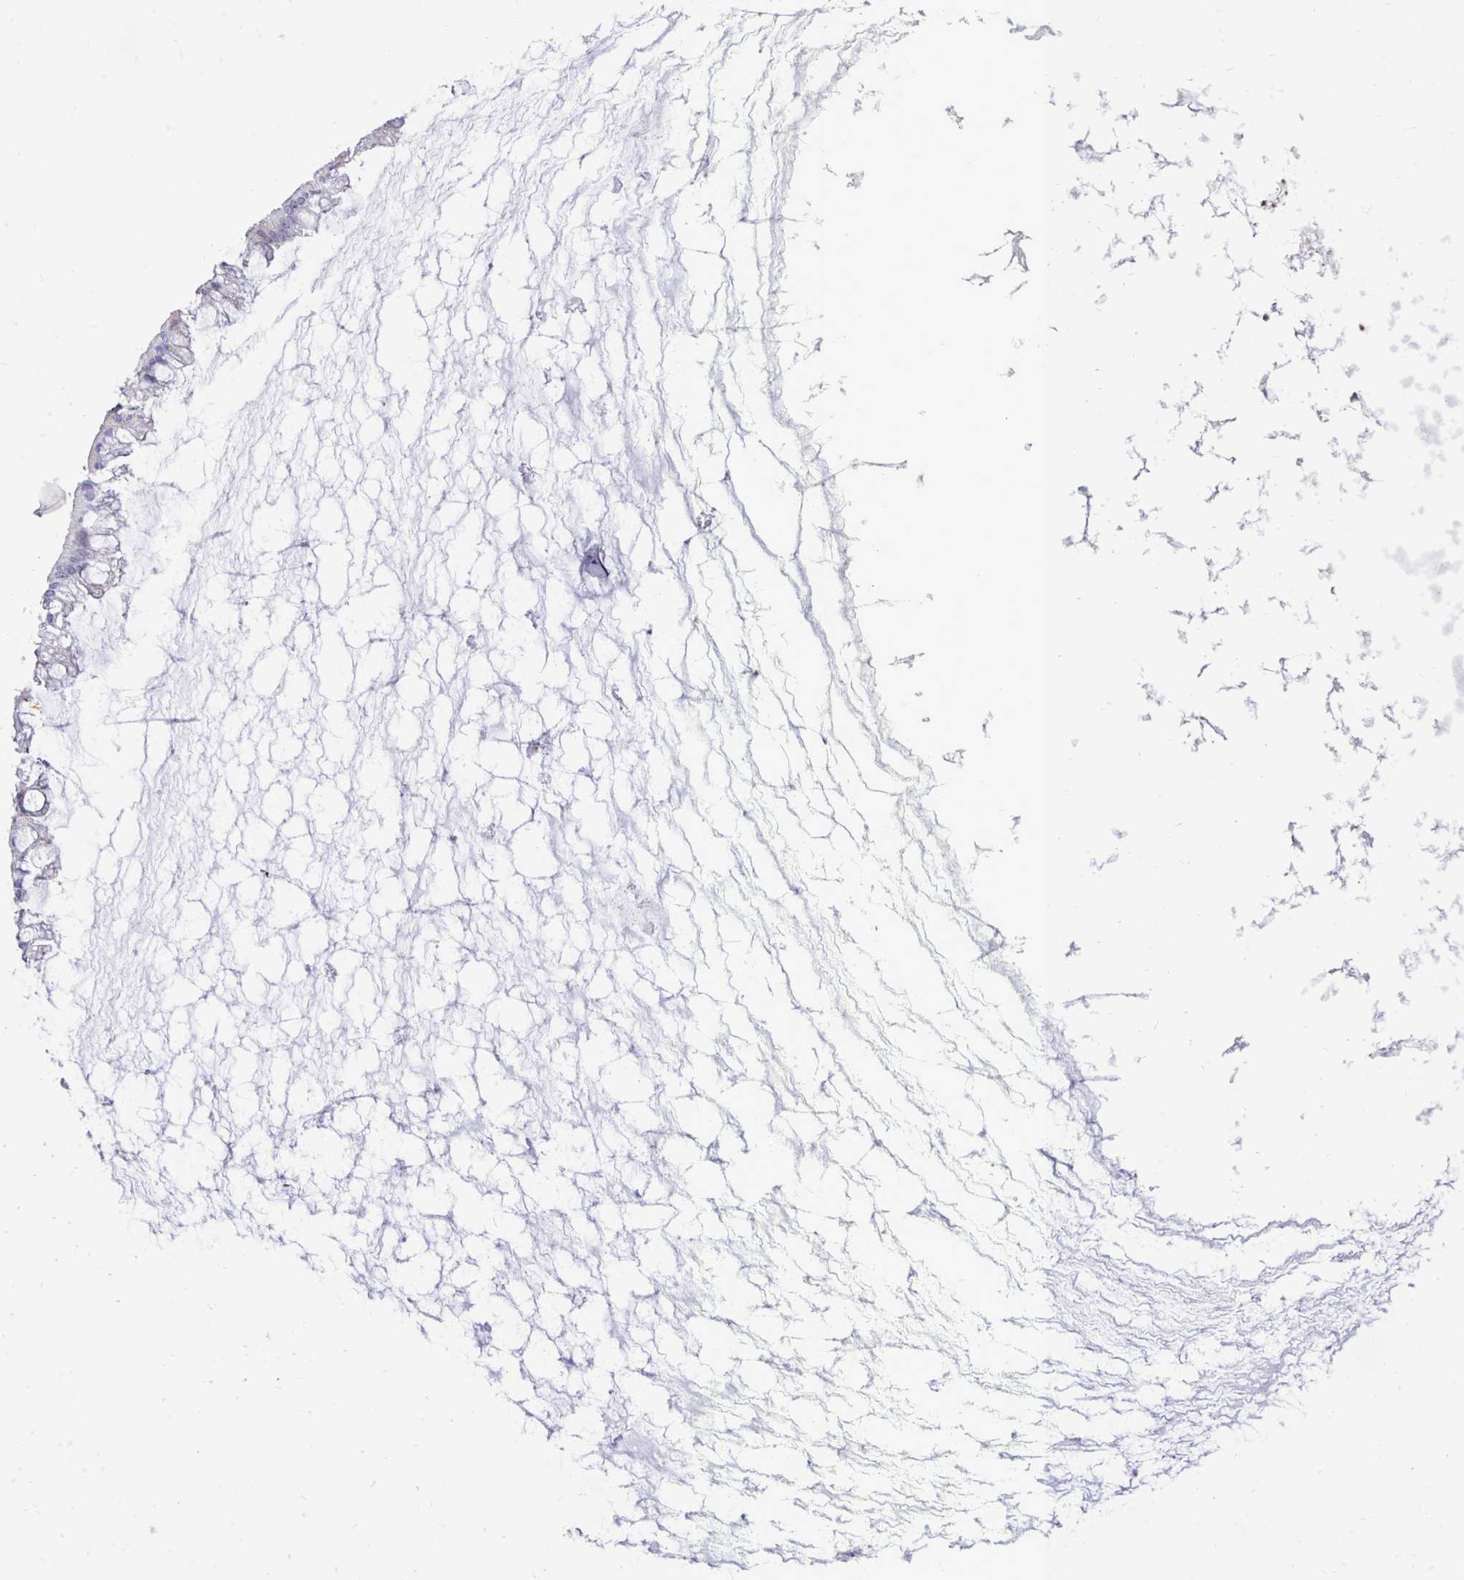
{"staining": {"intensity": "negative", "quantity": "none", "location": "none"}, "tissue": "ovarian cancer", "cell_type": "Tumor cells", "image_type": "cancer", "snomed": [{"axis": "morphology", "description": "Cystadenocarcinoma, mucinous, NOS"}, {"axis": "topography", "description": "Ovary"}], "caption": "This is an IHC micrograph of ovarian cancer. There is no expression in tumor cells.", "gene": "CTPS1", "patient": {"sex": "female", "age": 73}}